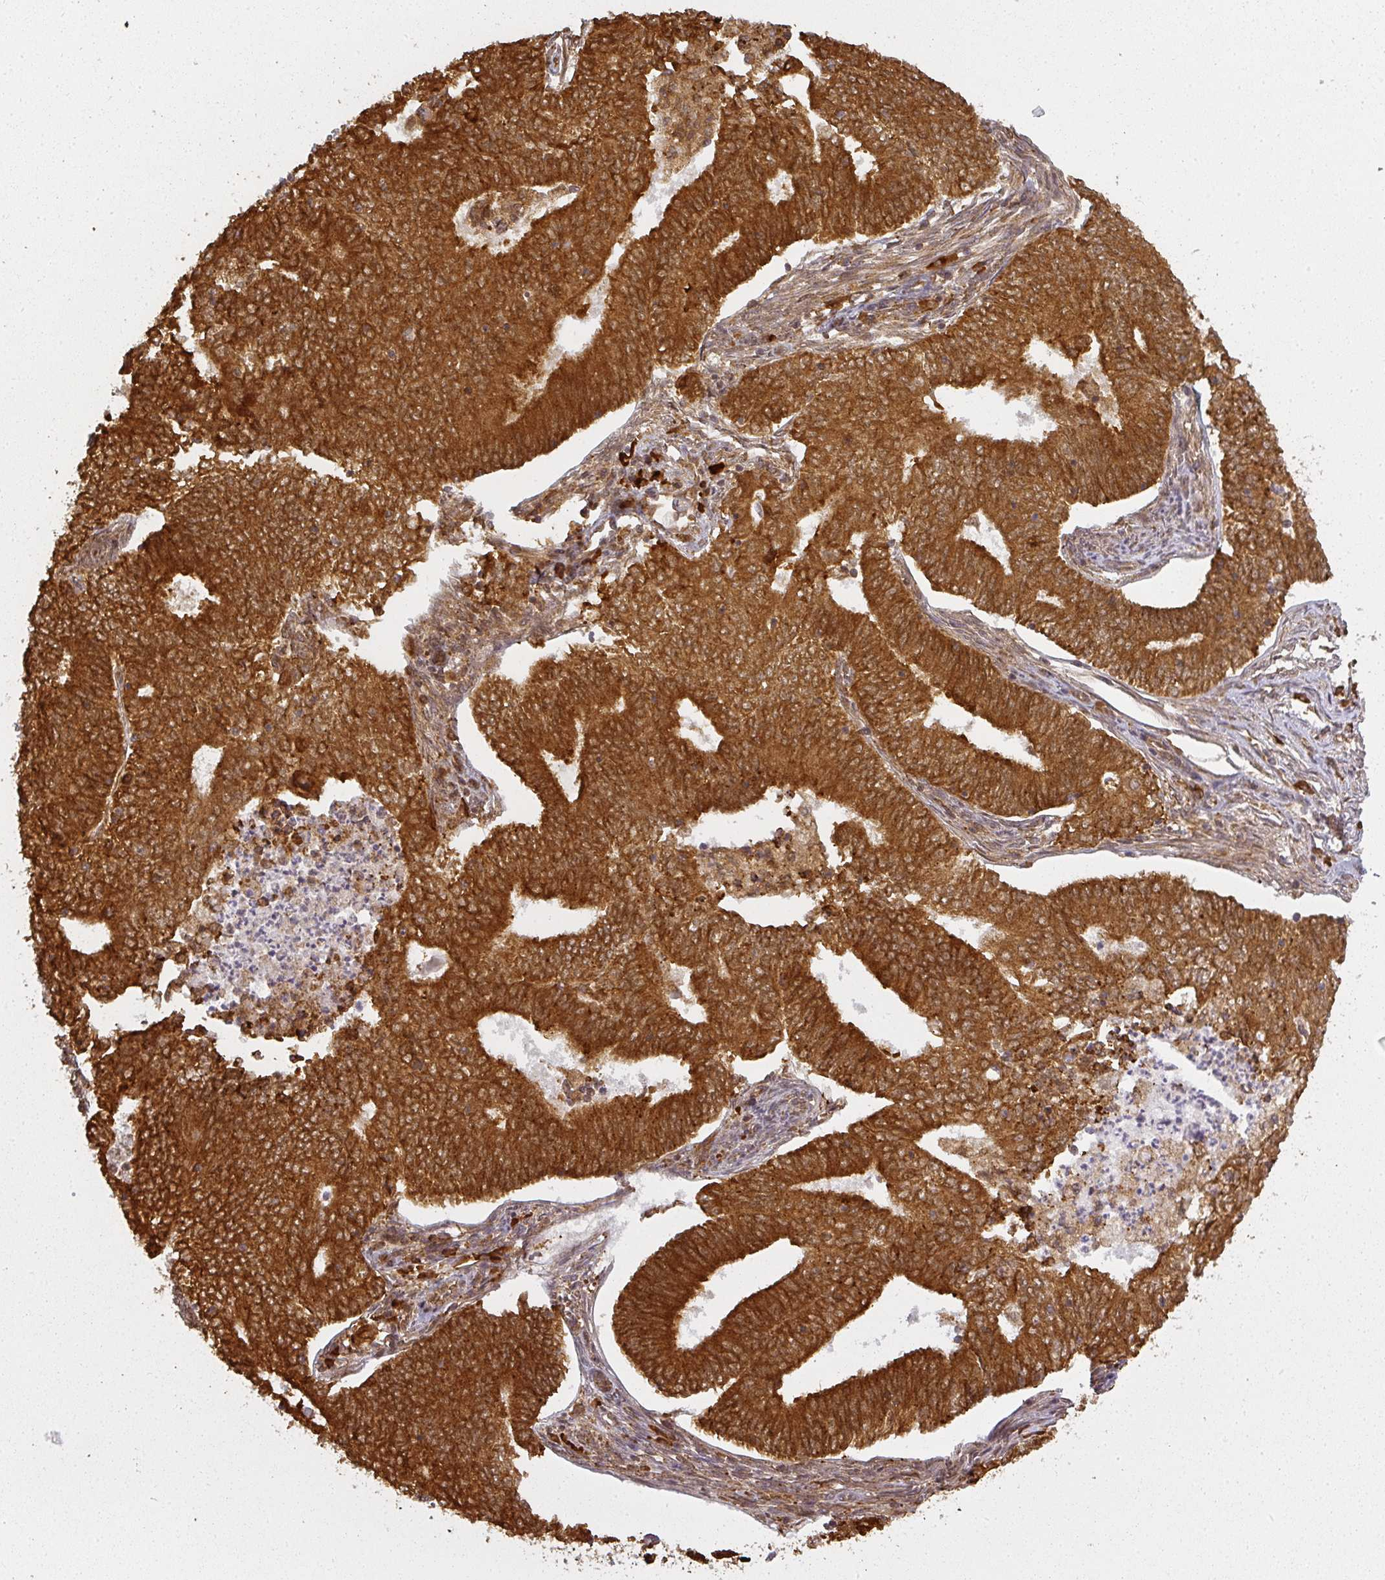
{"staining": {"intensity": "strong", "quantity": ">75%", "location": "cytoplasmic/membranous"}, "tissue": "endometrial cancer", "cell_type": "Tumor cells", "image_type": "cancer", "snomed": [{"axis": "morphology", "description": "Adenocarcinoma, NOS"}, {"axis": "topography", "description": "Endometrium"}], "caption": "The immunohistochemical stain shows strong cytoplasmic/membranous expression in tumor cells of adenocarcinoma (endometrial) tissue.", "gene": "PPP6R3", "patient": {"sex": "female", "age": 62}}